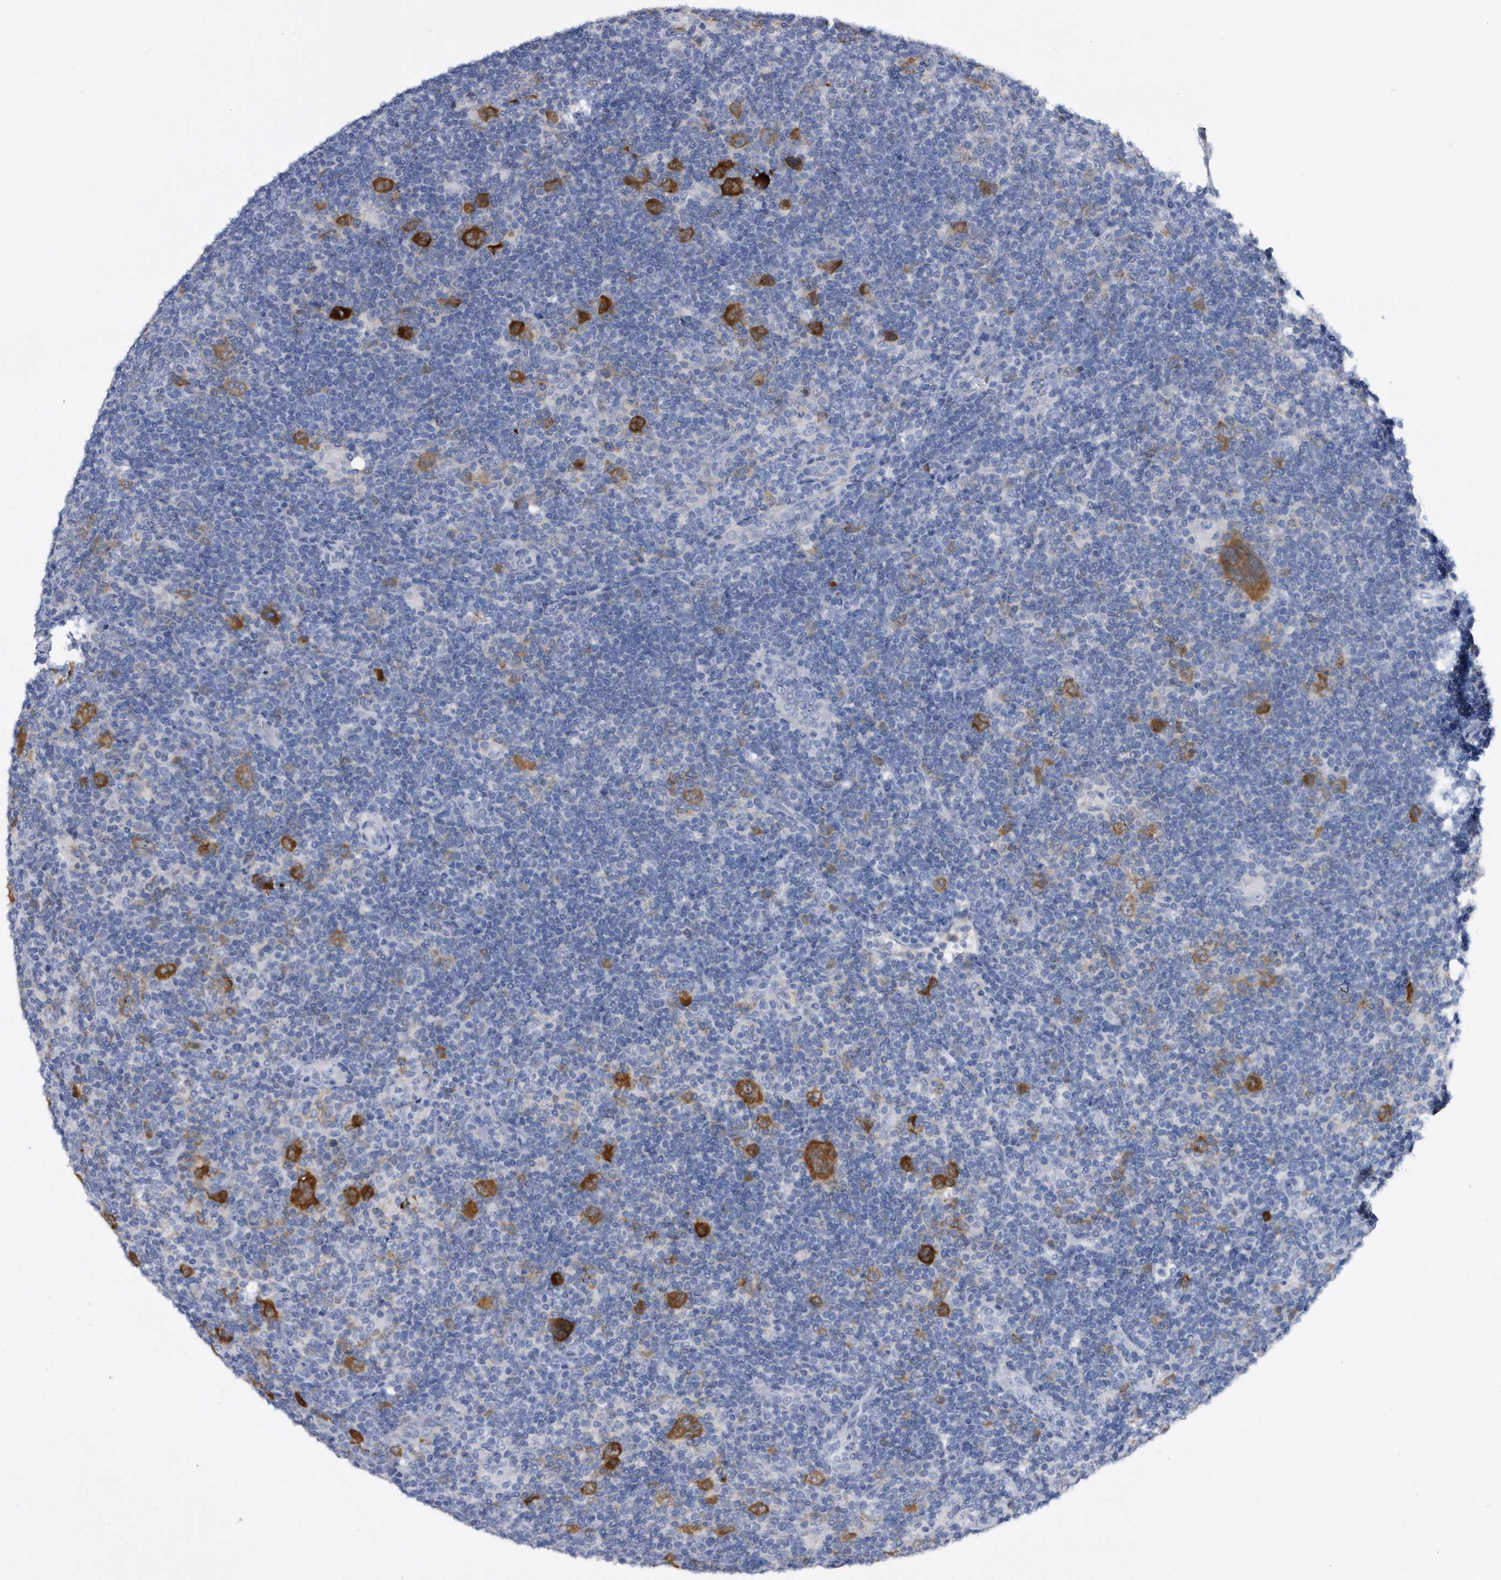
{"staining": {"intensity": "strong", "quantity": ">75%", "location": "cytoplasmic/membranous"}, "tissue": "lymphoma", "cell_type": "Tumor cells", "image_type": "cancer", "snomed": [{"axis": "morphology", "description": "Hodgkin's disease, NOS"}, {"axis": "topography", "description": "Lymph node"}], "caption": "Hodgkin's disease tissue demonstrates strong cytoplasmic/membranous positivity in approximately >75% of tumor cells, visualized by immunohistochemistry.", "gene": "ASNS", "patient": {"sex": "female", "age": 57}}